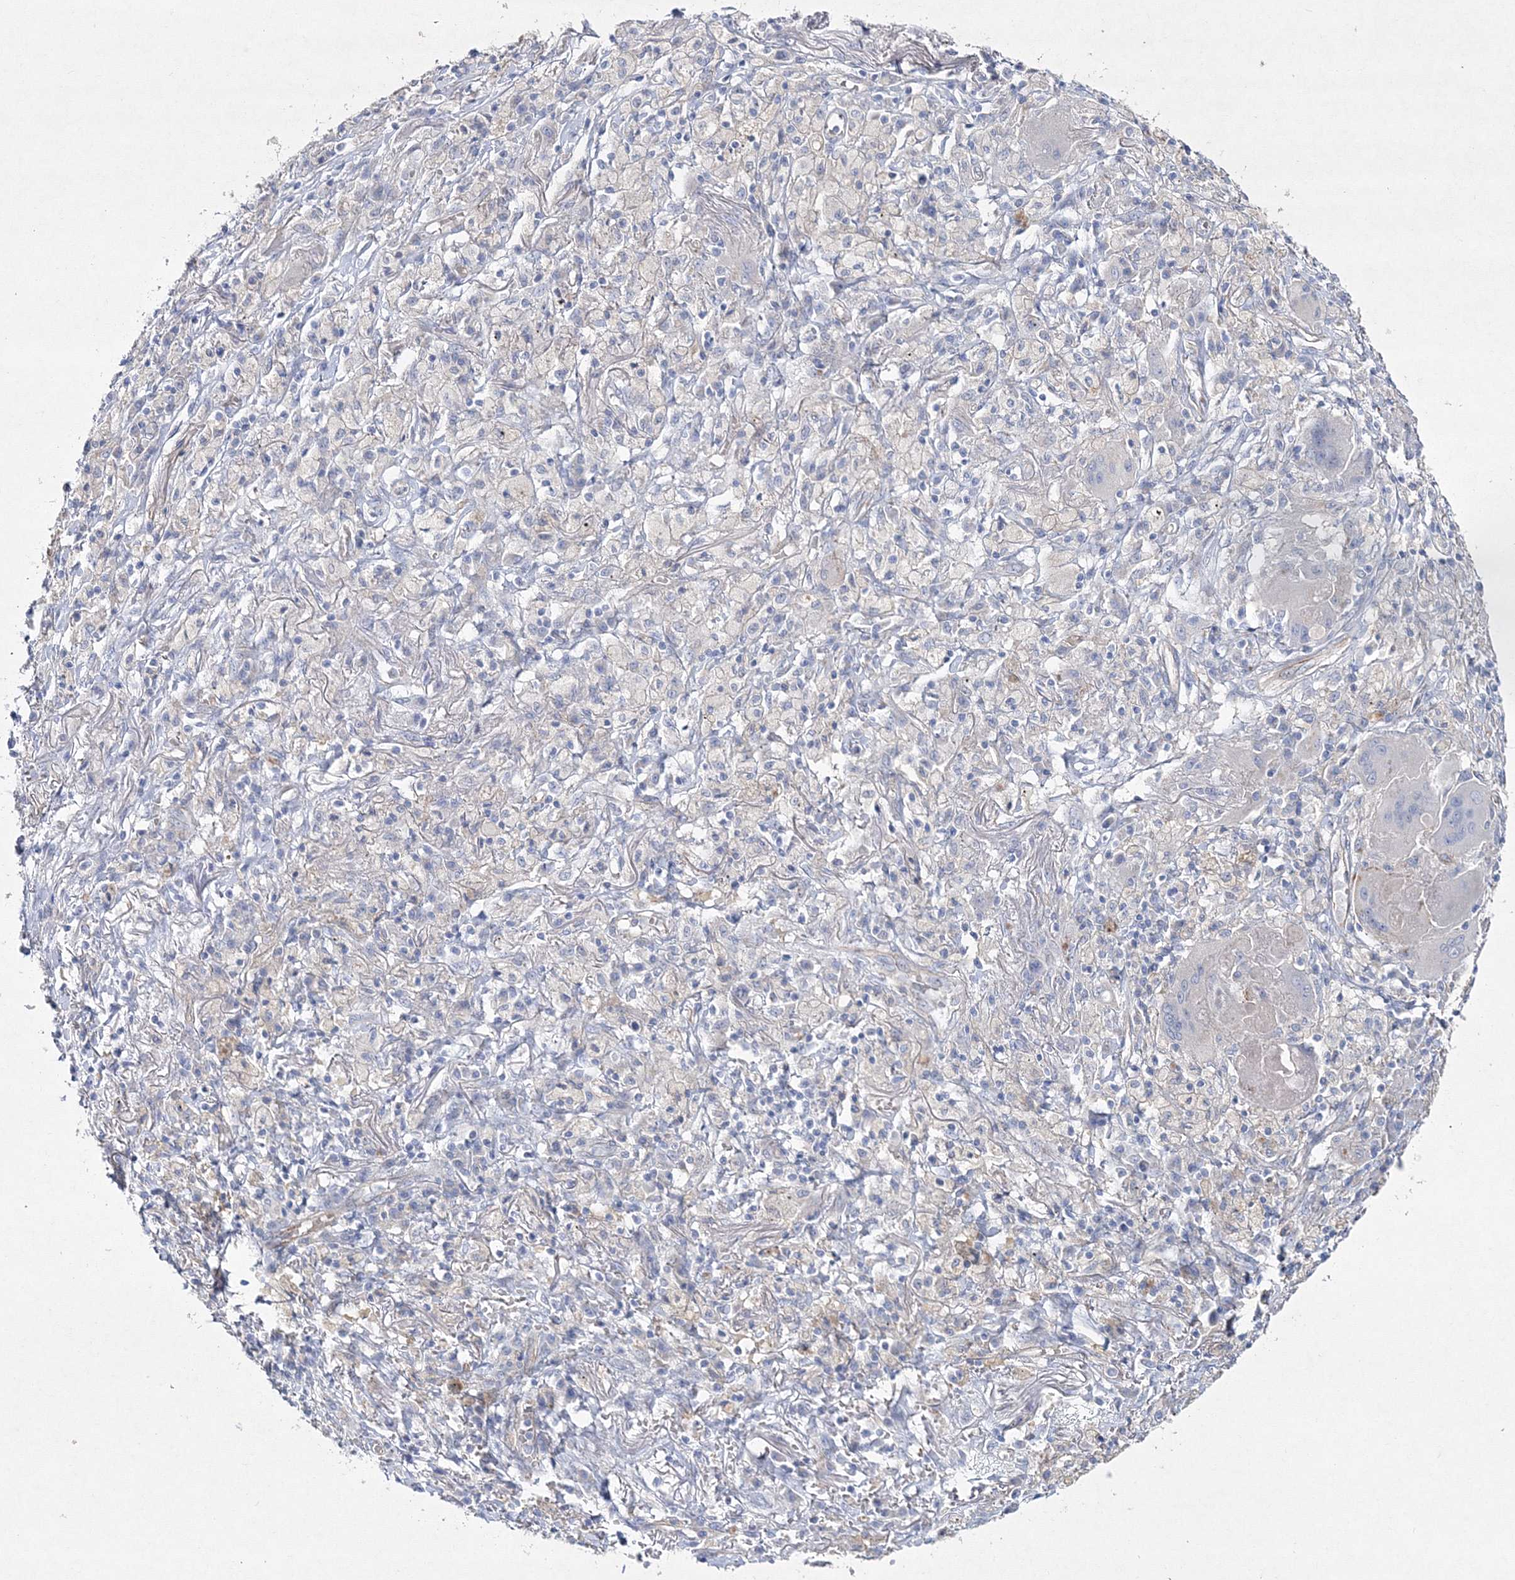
{"staining": {"intensity": "negative", "quantity": "none", "location": "none"}, "tissue": "lung cancer", "cell_type": "Tumor cells", "image_type": "cancer", "snomed": [{"axis": "morphology", "description": "Squamous cell carcinoma, NOS"}, {"axis": "topography", "description": "Lung"}], "caption": "Tumor cells show no significant staining in lung squamous cell carcinoma.", "gene": "NAA40", "patient": {"sex": "male", "age": 61}}